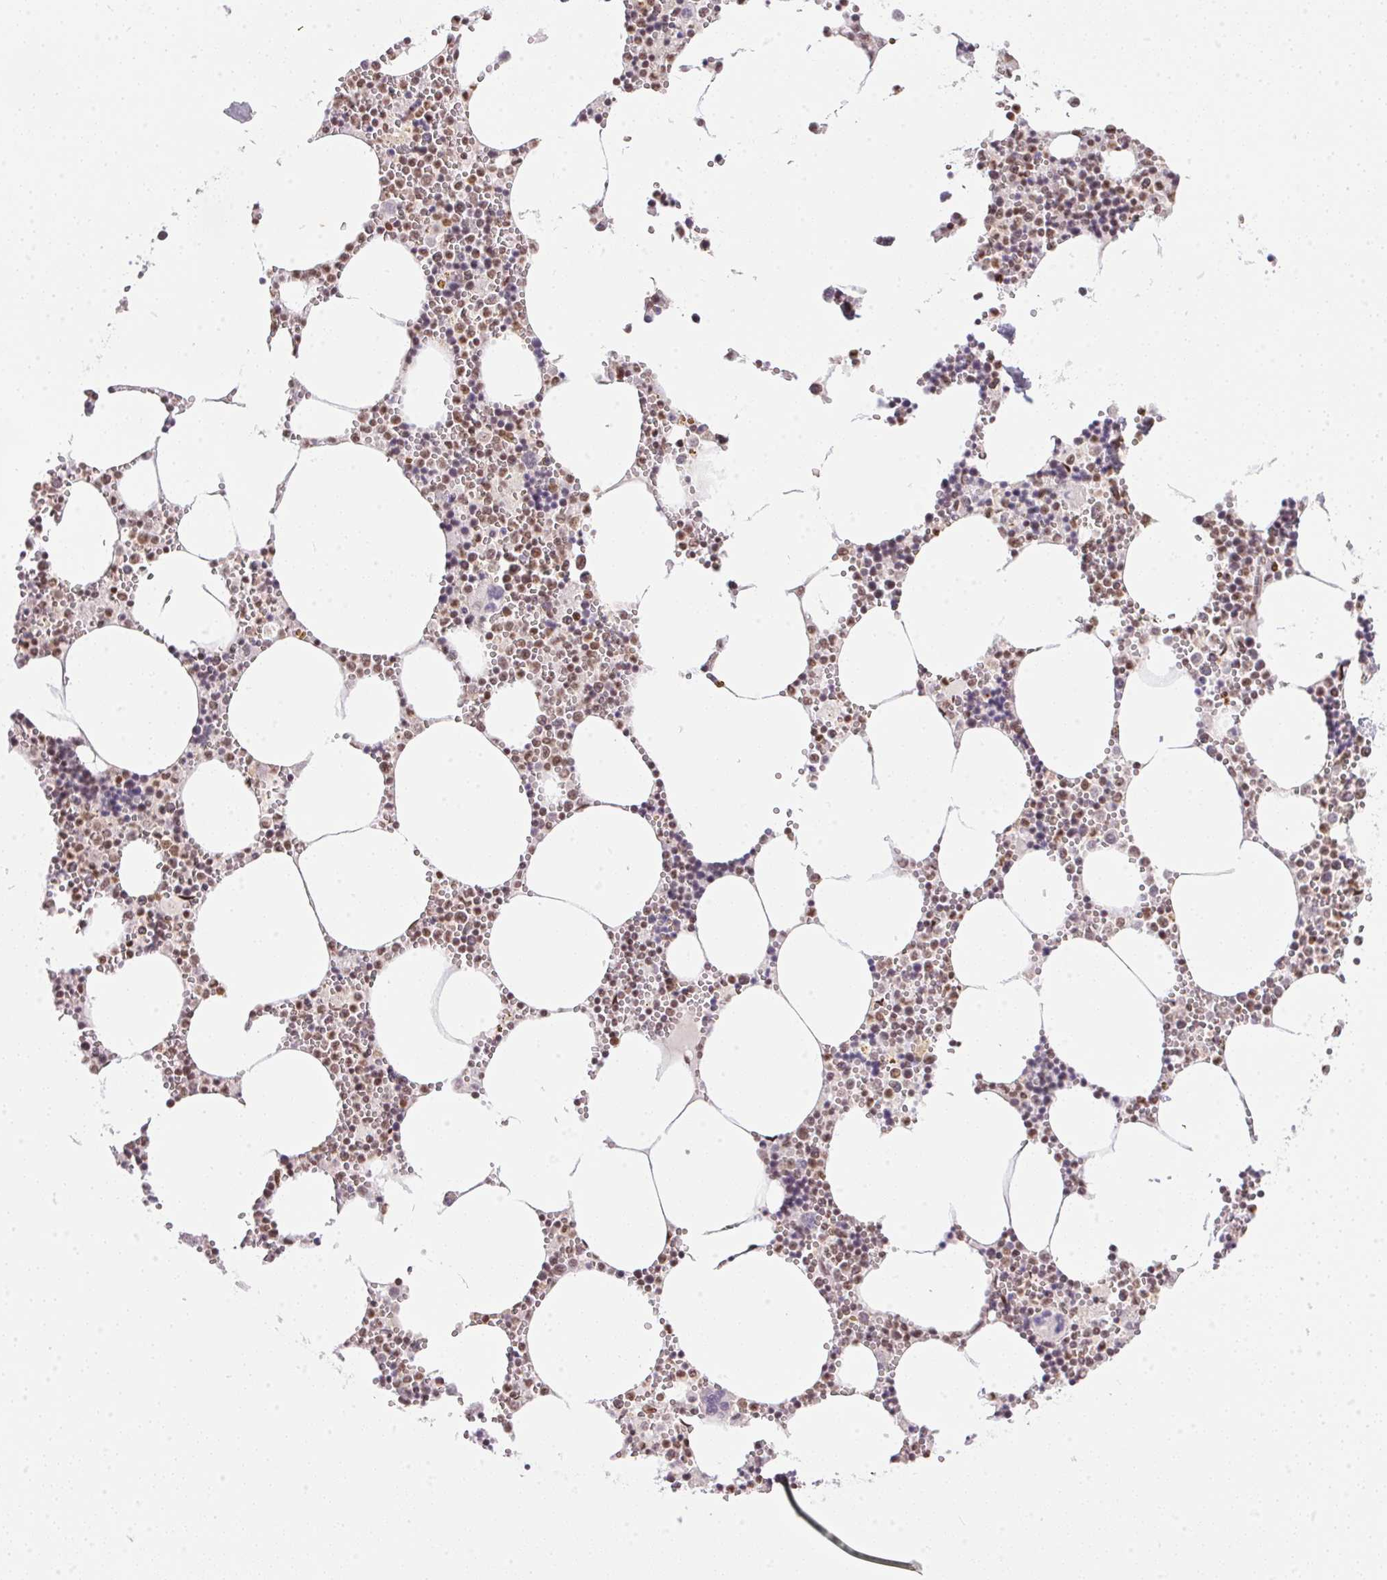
{"staining": {"intensity": "moderate", "quantity": ">75%", "location": "nuclear"}, "tissue": "bone marrow", "cell_type": "Hematopoietic cells", "image_type": "normal", "snomed": [{"axis": "morphology", "description": "Normal tissue, NOS"}, {"axis": "topography", "description": "Bone marrow"}], "caption": "Bone marrow stained for a protein (brown) demonstrates moderate nuclear positive staining in approximately >75% of hematopoietic cells.", "gene": "NFE2L1", "patient": {"sex": "male", "age": 54}}